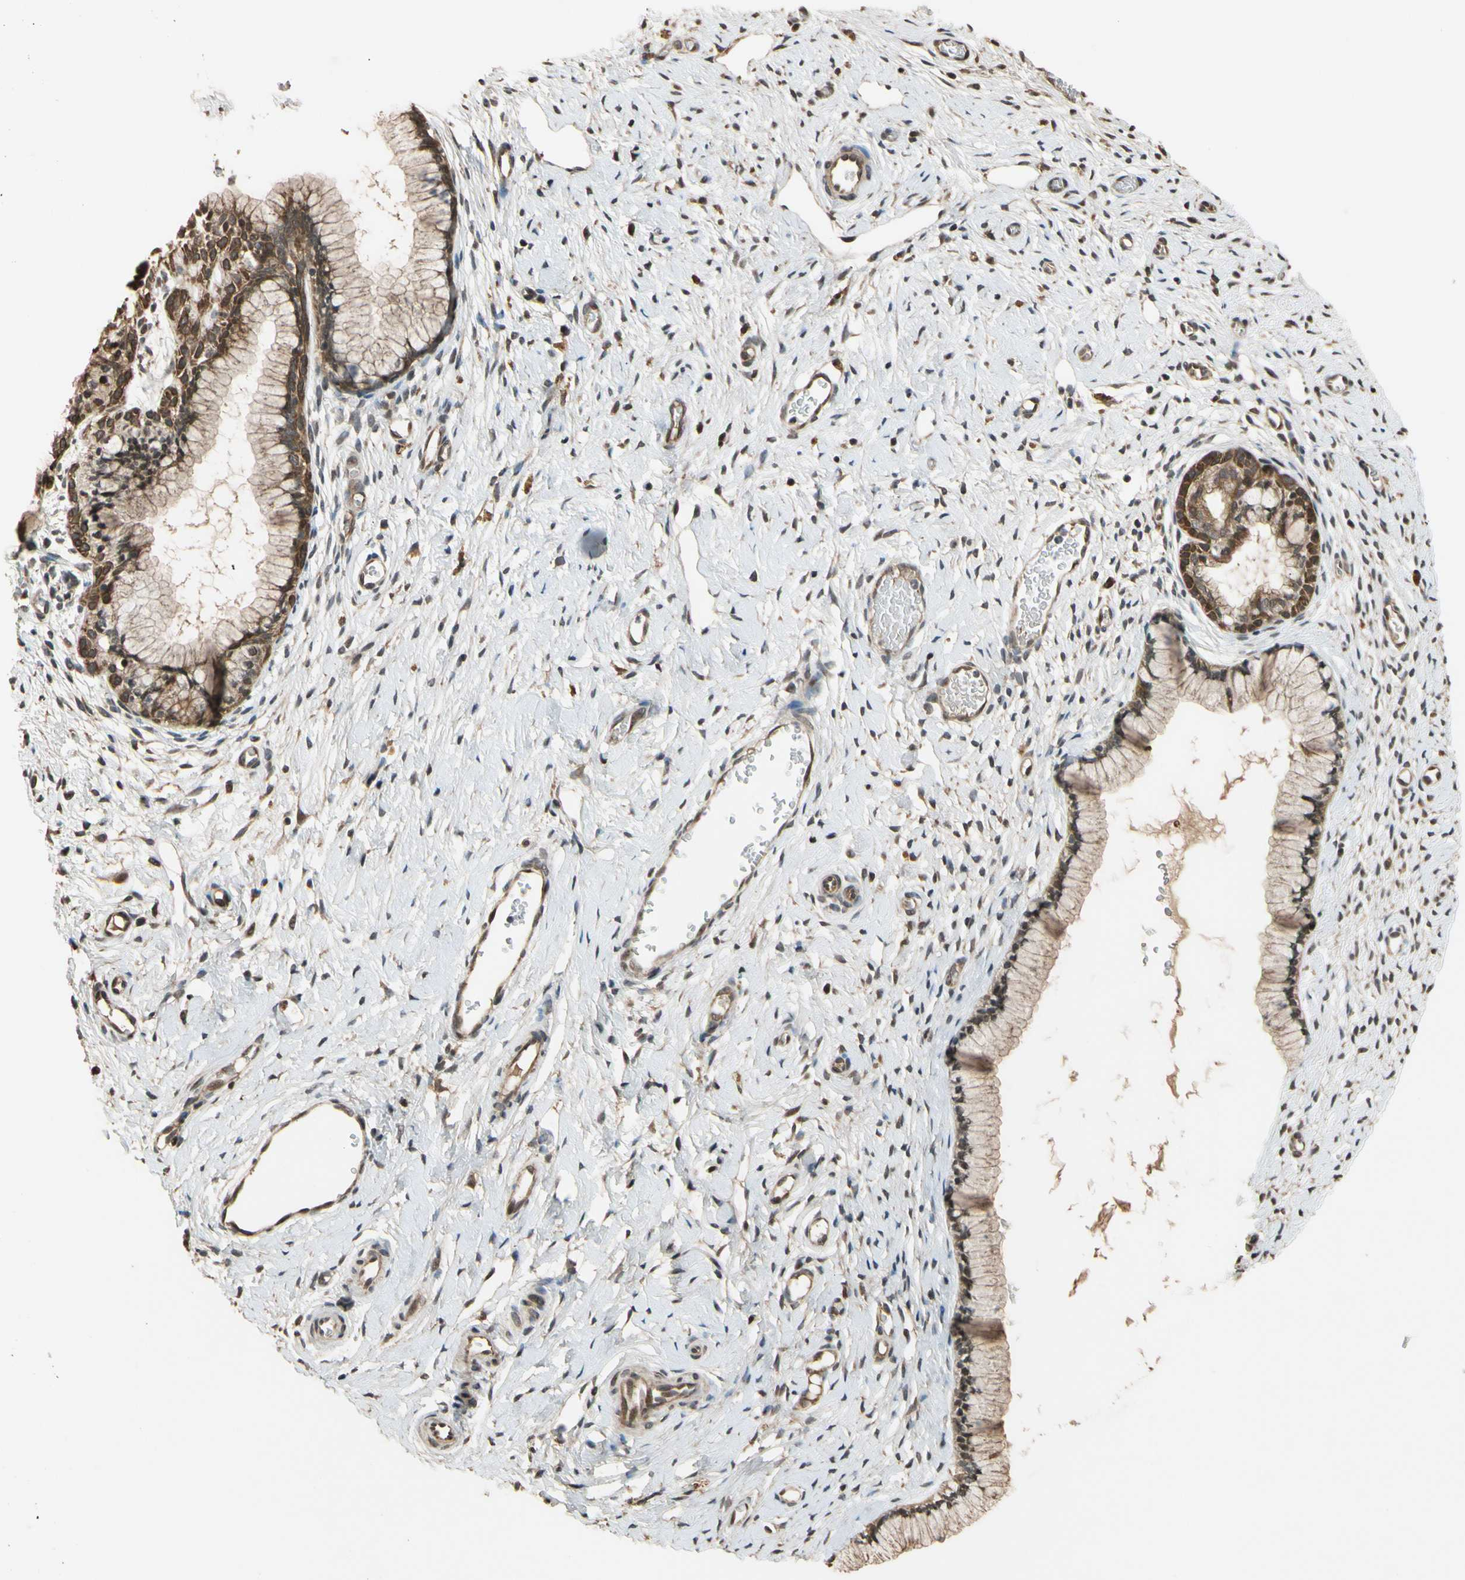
{"staining": {"intensity": "strong", "quantity": ">75%", "location": "cytoplasmic/membranous"}, "tissue": "cervix", "cell_type": "Glandular cells", "image_type": "normal", "snomed": [{"axis": "morphology", "description": "Normal tissue, NOS"}, {"axis": "topography", "description": "Cervix"}], "caption": "Immunohistochemistry (IHC) of normal human cervix demonstrates high levels of strong cytoplasmic/membranous staining in about >75% of glandular cells.", "gene": "TMEM230", "patient": {"sex": "female", "age": 65}}